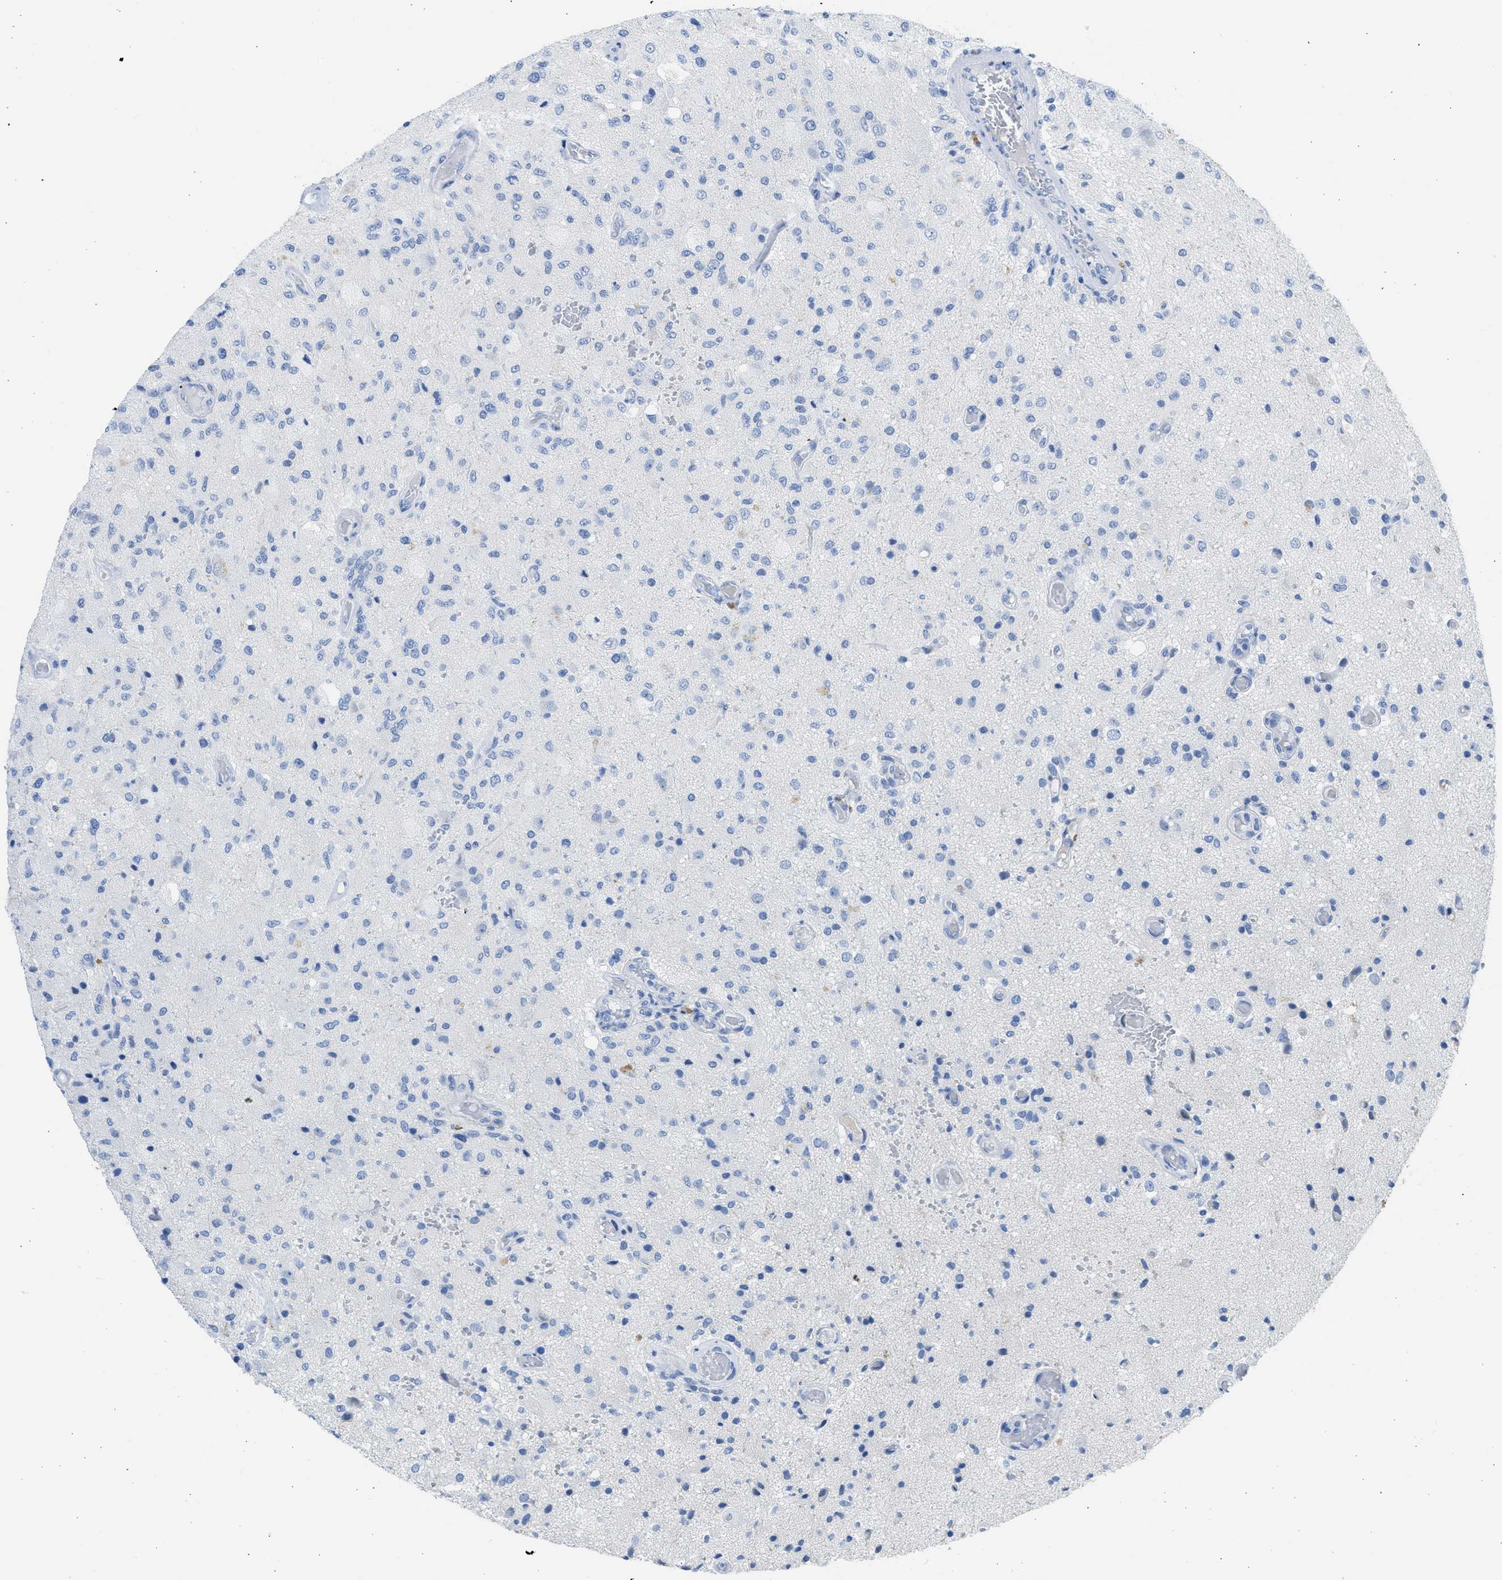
{"staining": {"intensity": "negative", "quantity": "none", "location": "none"}, "tissue": "glioma", "cell_type": "Tumor cells", "image_type": "cancer", "snomed": [{"axis": "morphology", "description": "Normal tissue, NOS"}, {"axis": "morphology", "description": "Glioma, malignant, High grade"}, {"axis": "topography", "description": "Cerebral cortex"}], "caption": "The micrograph shows no staining of tumor cells in malignant glioma (high-grade). The staining is performed using DAB brown chromogen with nuclei counter-stained in using hematoxylin.", "gene": "SPATA3", "patient": {"sex": "male", "age": 77}}